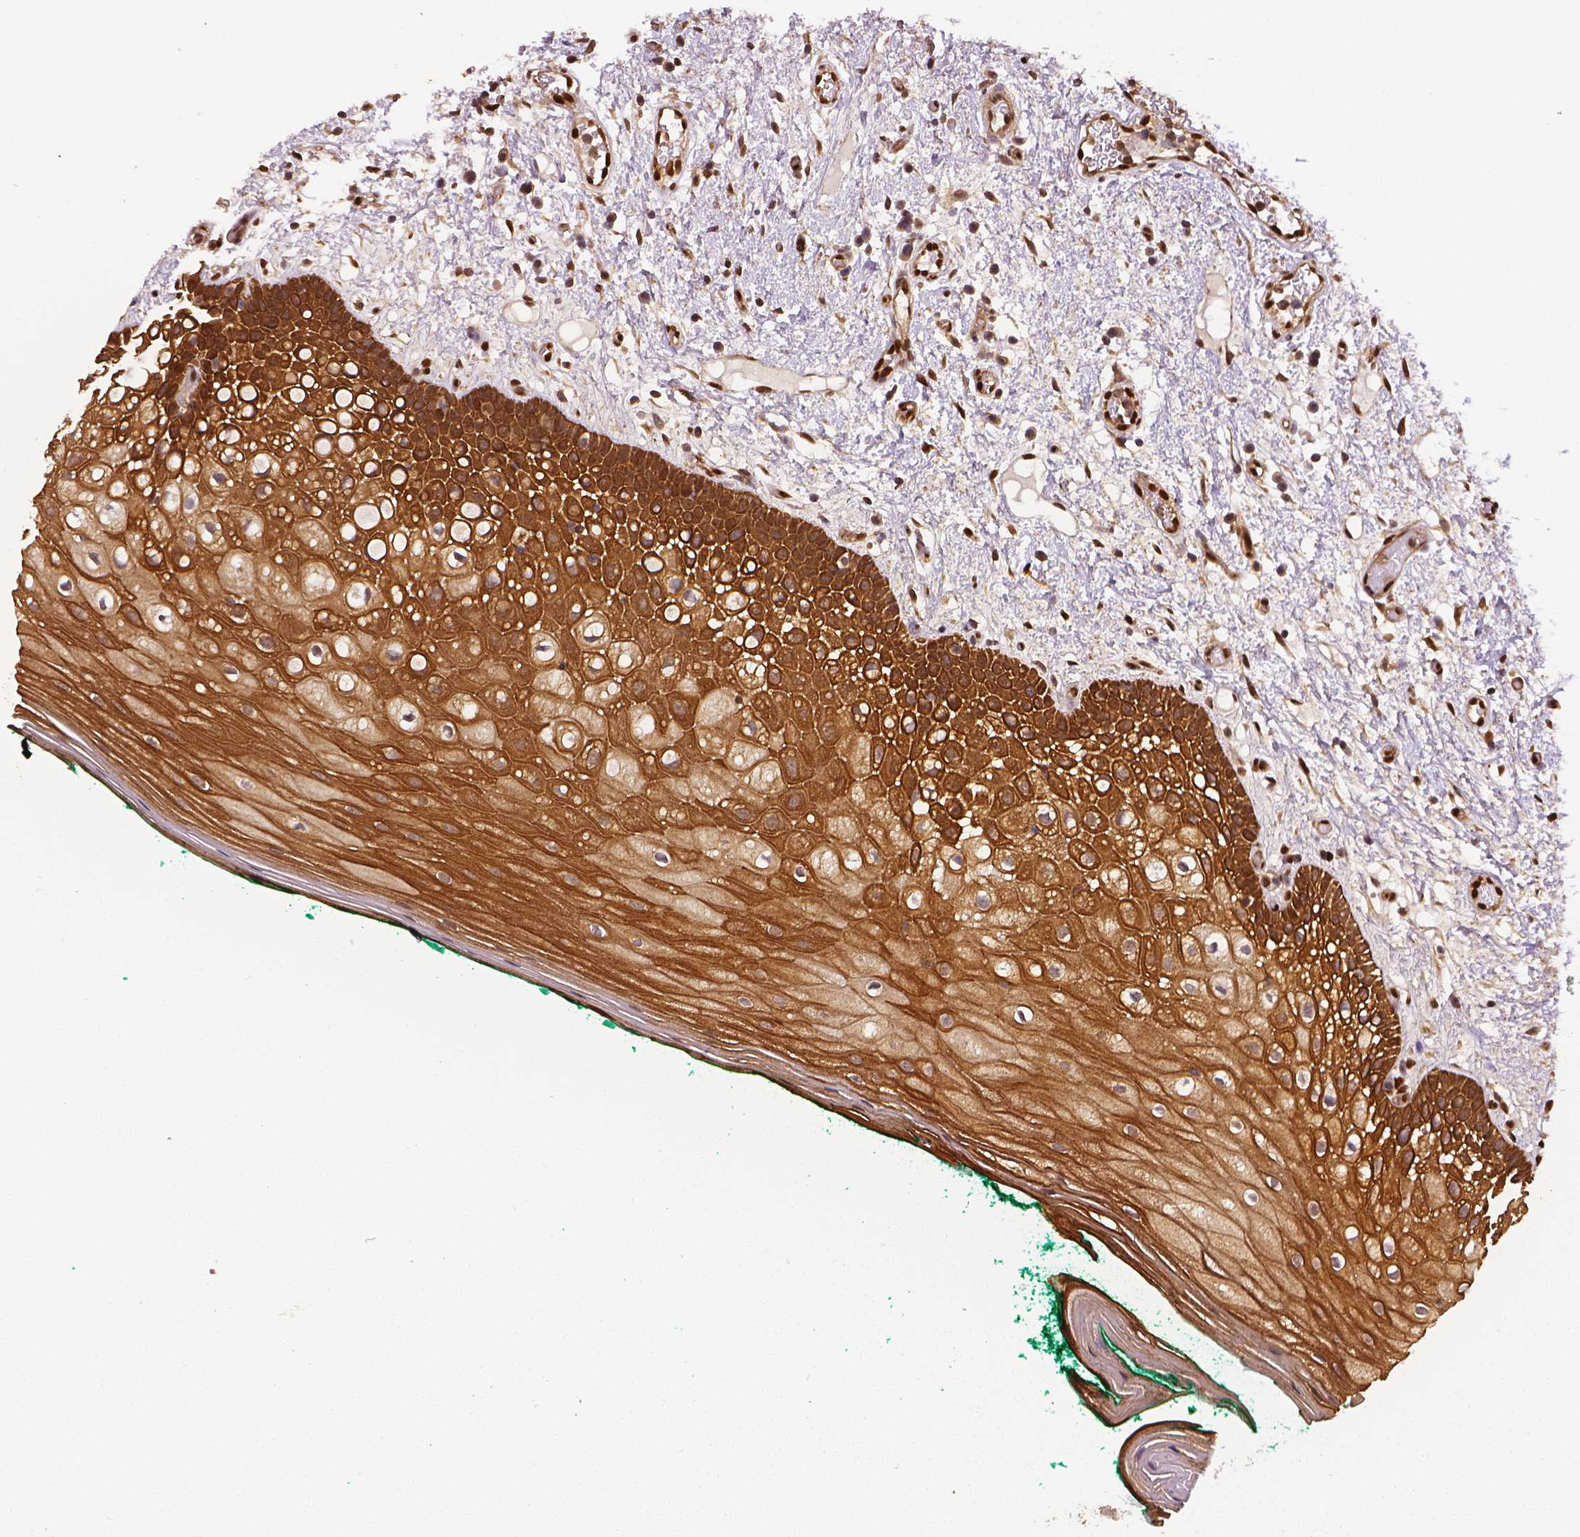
{"staining": {"intensity": "strong", "quantity": ">75%", "location": "cytoplasmic/membranous"}, "tissue": "oral mucosa", "cell_type": "Squamous epithelial cells", "image_type": "normal", "snomed": [{"axis": "morphology", "description": "Normal tissue, NOS"}, {"axis": "topography", "description": "Oral tissue"}], "caption": "Protein staining shows strong cytoplasmic/membranous positivity in about >75% of squamous epithelial cells in benign oral mucosa. (DAB IHC, brown staining for protein, blue staining for nuclei).", "gene": "STAT3", "patient": {"sex": "female", "age": 83}}